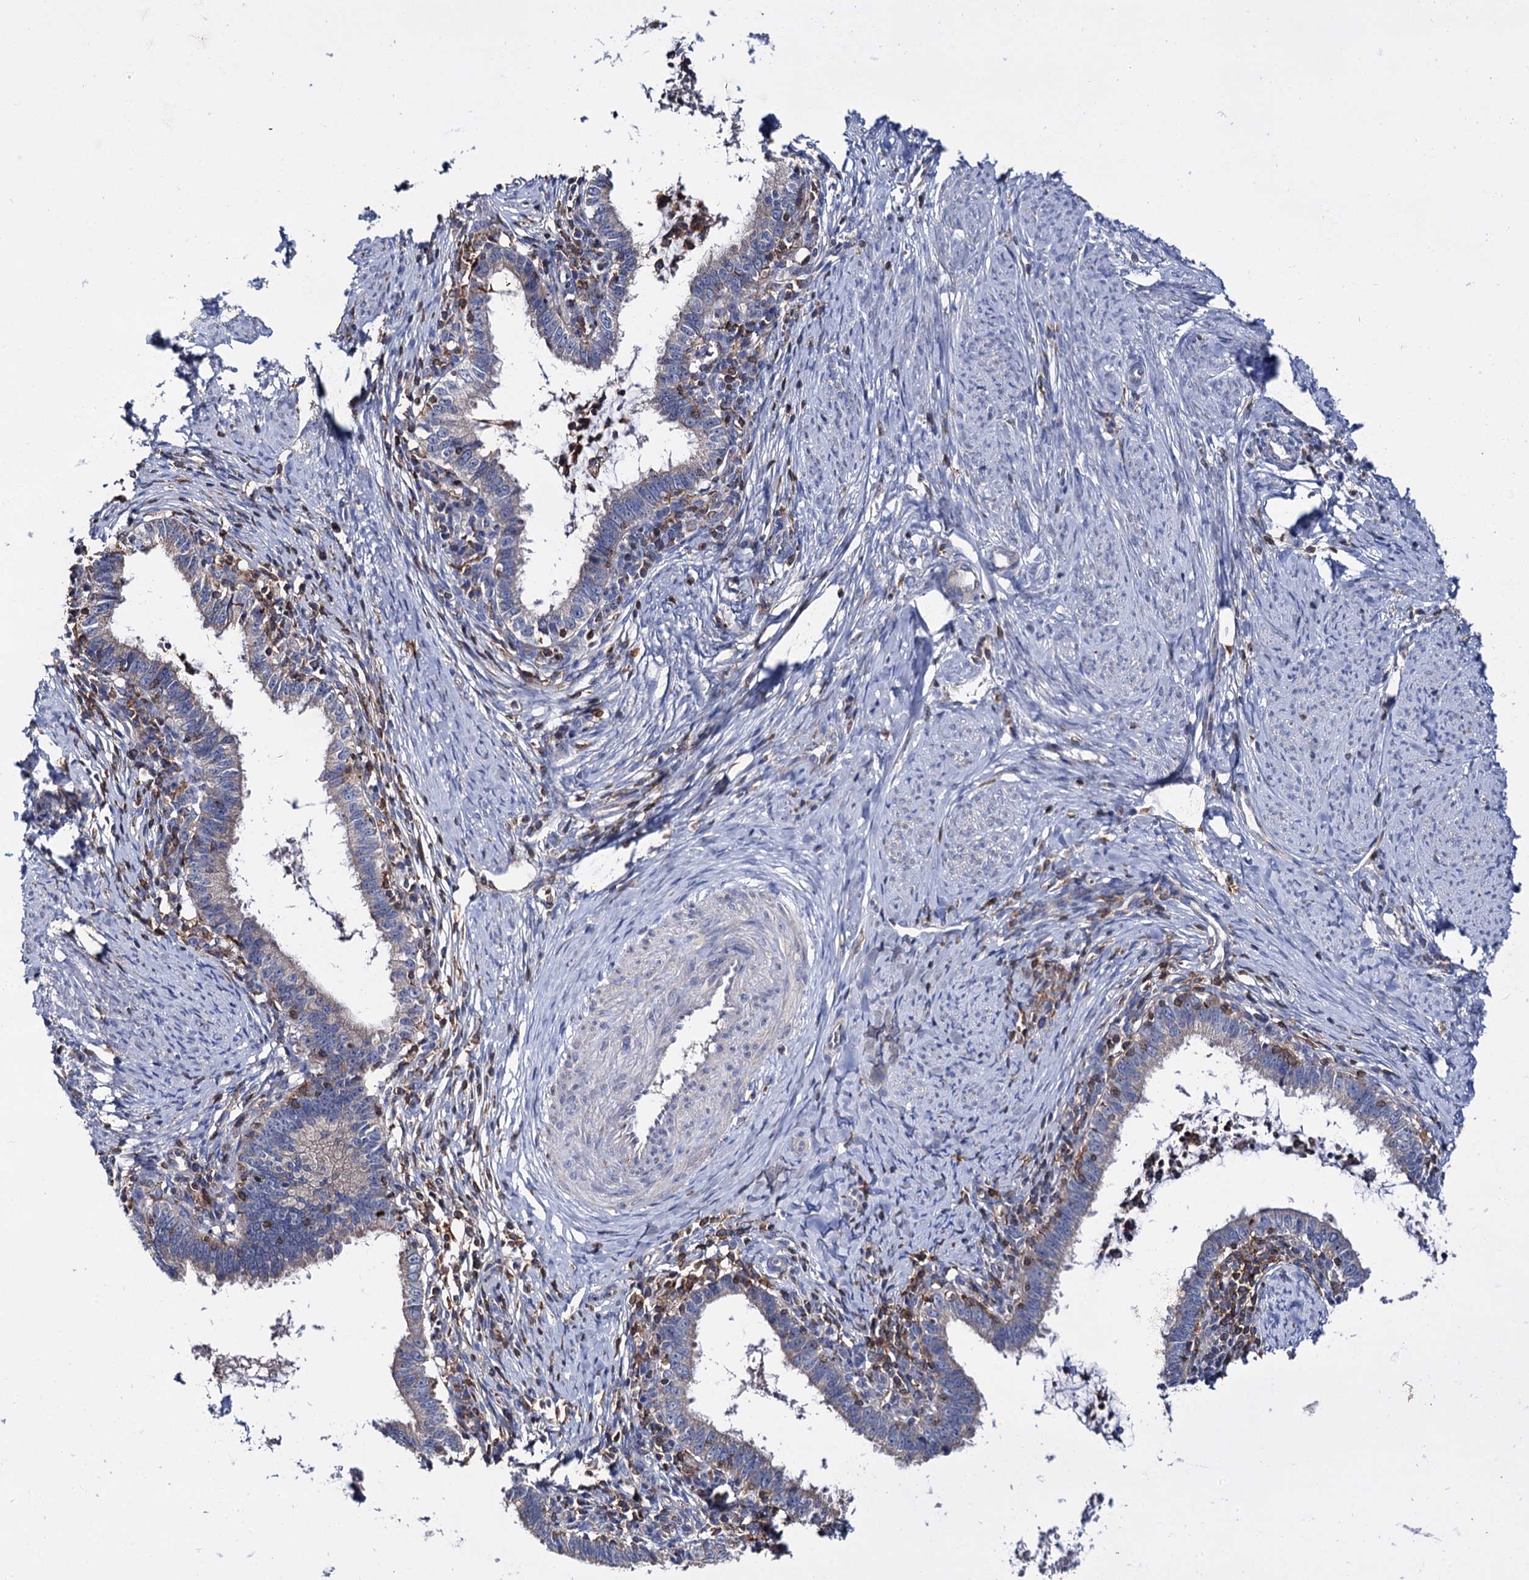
{"staining": {"intensity": "negative", "quantity": "none", "location": "none"}, "tissue": "cervical cancer", "cell_type": "Tumor cells", "image_type": "cancer", "snomed": [{"axis": "morphology", "description": "Adenocarcinoma, NOS"}, {"axis": "topography", "description": "Cervix"}], "caption": "DAB (3,3'-diaminobenzidine) immunohistochemical staining of human cervical cancer shows no significant expression in tumor cells.", "gene": "UBASH3B", "patient": {"sex": "female", "age": 36}}